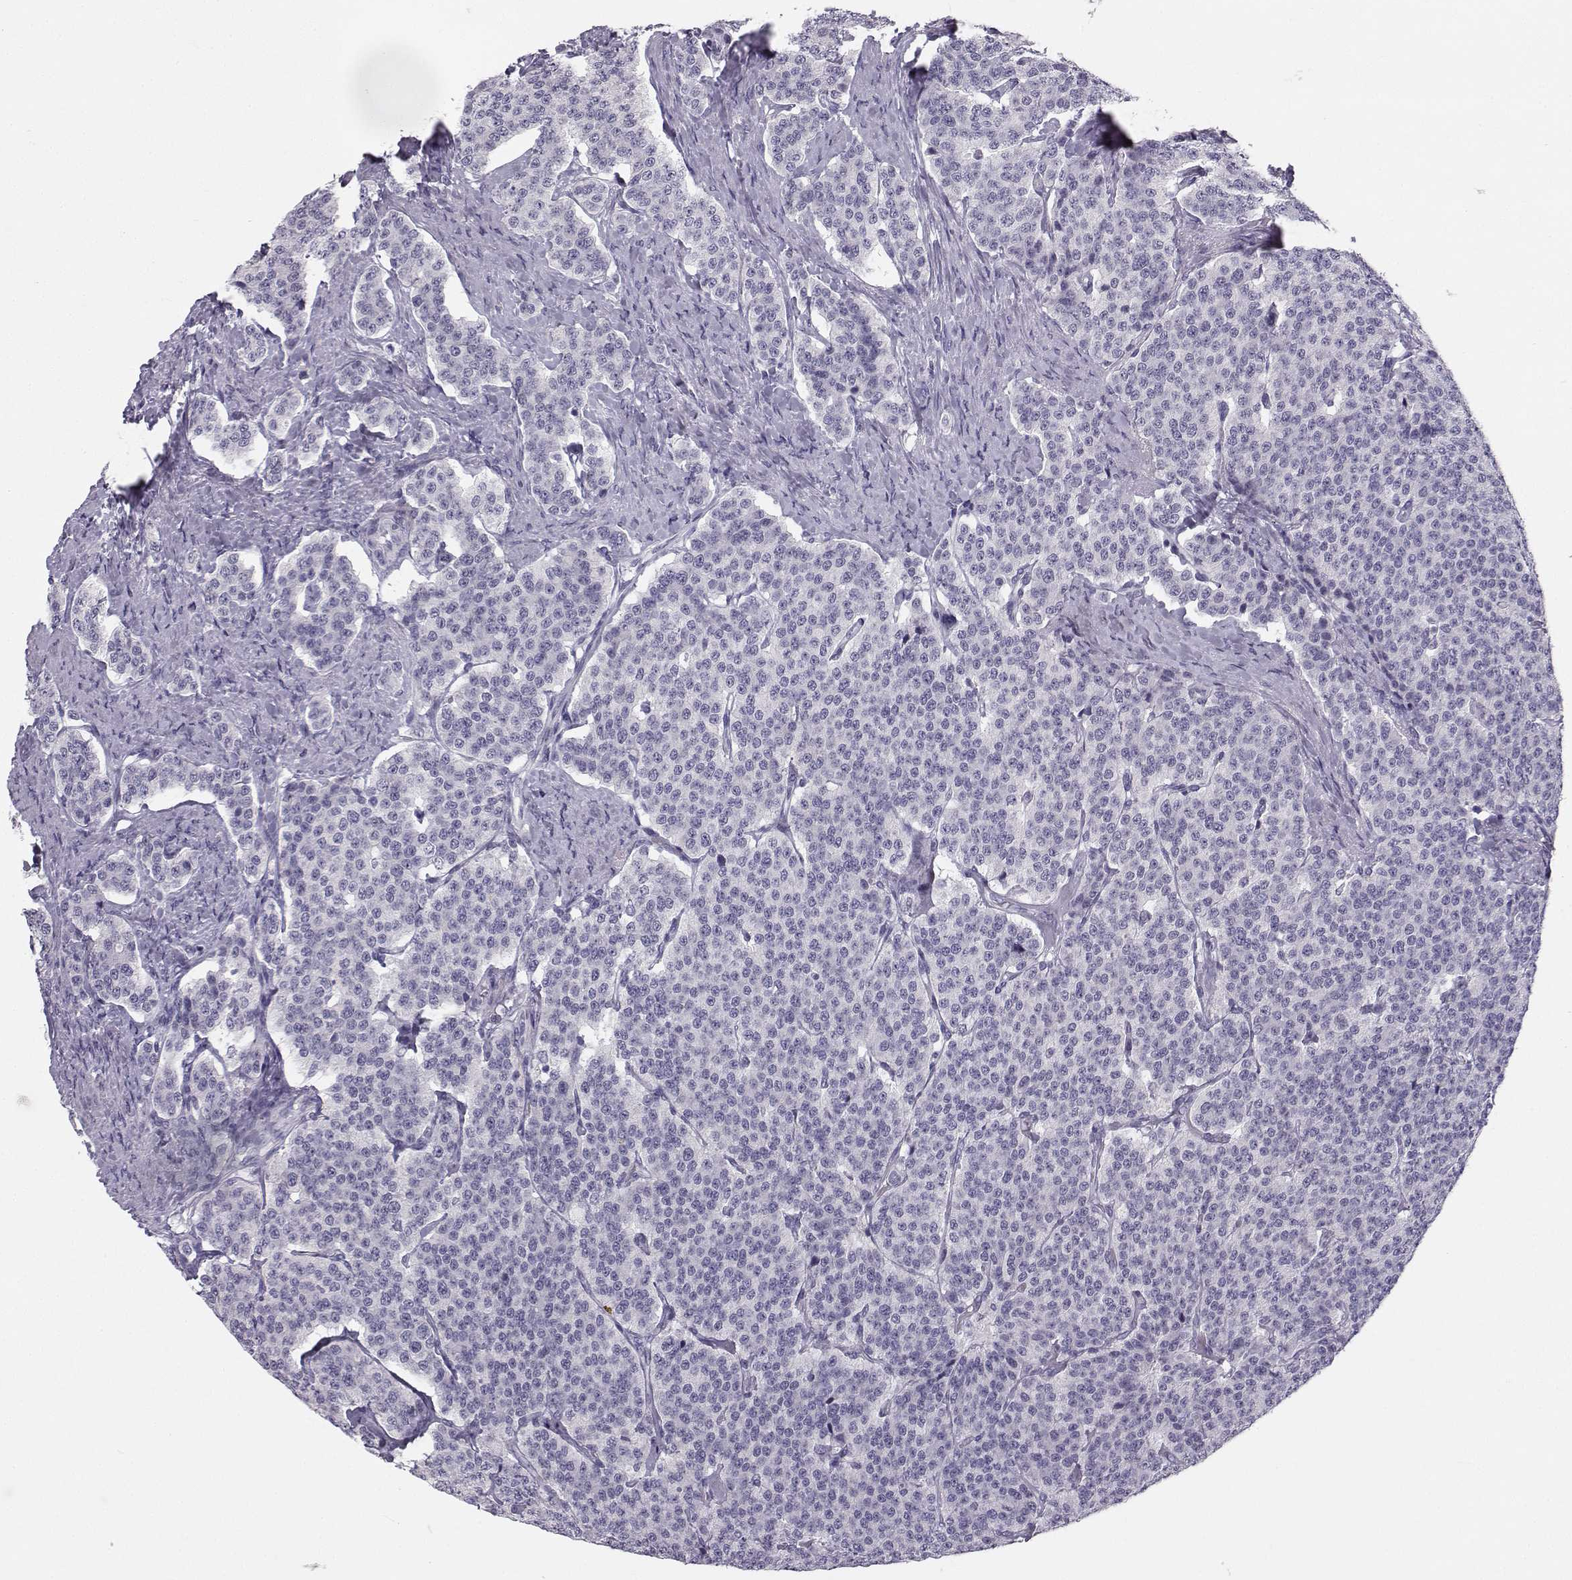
{"staining": {"intensity": "negative", "quantity": "none", "location": "none"}, "tissue": "carcinoid", "cell_type": "Tumor cells", "image_type": "cancer", "snomed": [{"axis": "morphology", "description": "Carcinoid, malignant, NOS"}, {"axis": "topography", "description": "Small intestine"}], "caption": "A high-resolution photomicrograph shows immunohistochemistry (IHC) staining of carcinoid, which shows no significant positivity in tumor cells. The staining is performed using DAB brown chromogen with nuclei counter-stained in using hematoxylin.", "gene": "SYCE1", "patient": {"sex": "female", "age": 58}}